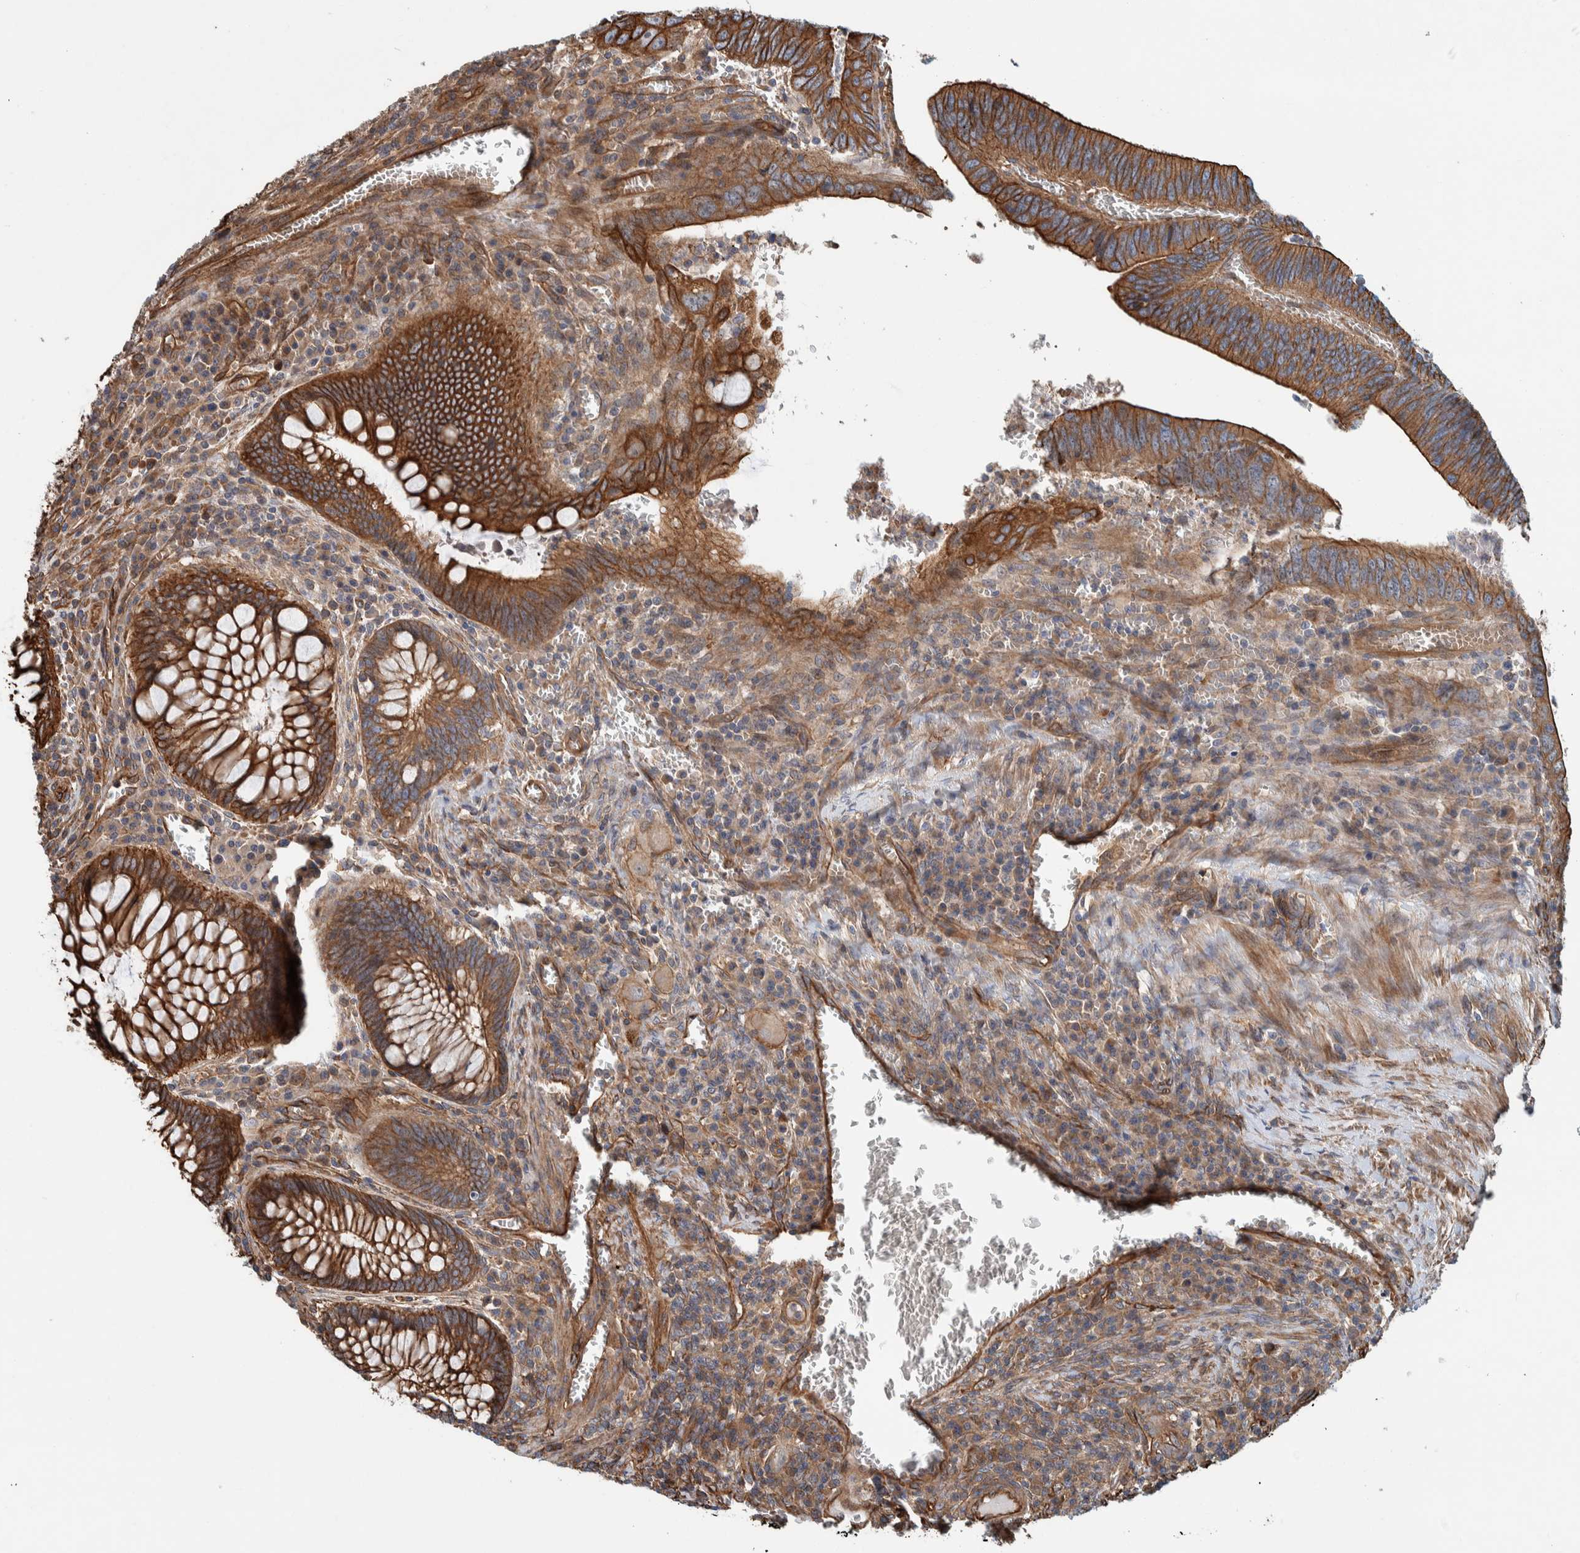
{"staining": {"intensity": "strong", "quantity": ">75%", "location": "cytoplasmic/membranous"}, "tissue": "colorectal cancer", "cell_type": "Tumor cells", "image_type": "cancer", "snomed": [{"axis": "morphology", "description": "Inflammation, NOS"}, {"axis": "morphology", "description": "Adenocarcinoma, NOS"}, {"axis": "topography", "description": "Colon"}], "caption": "A high-resolution image shows immunohistochemistry staining of colorectal adenocarcinoma, which shows strong cytoplasmic/membranous expression in about >75% of tumor cells.", "gene": "PKD1L1", "patient": {"sex": "male", "age": 72}}